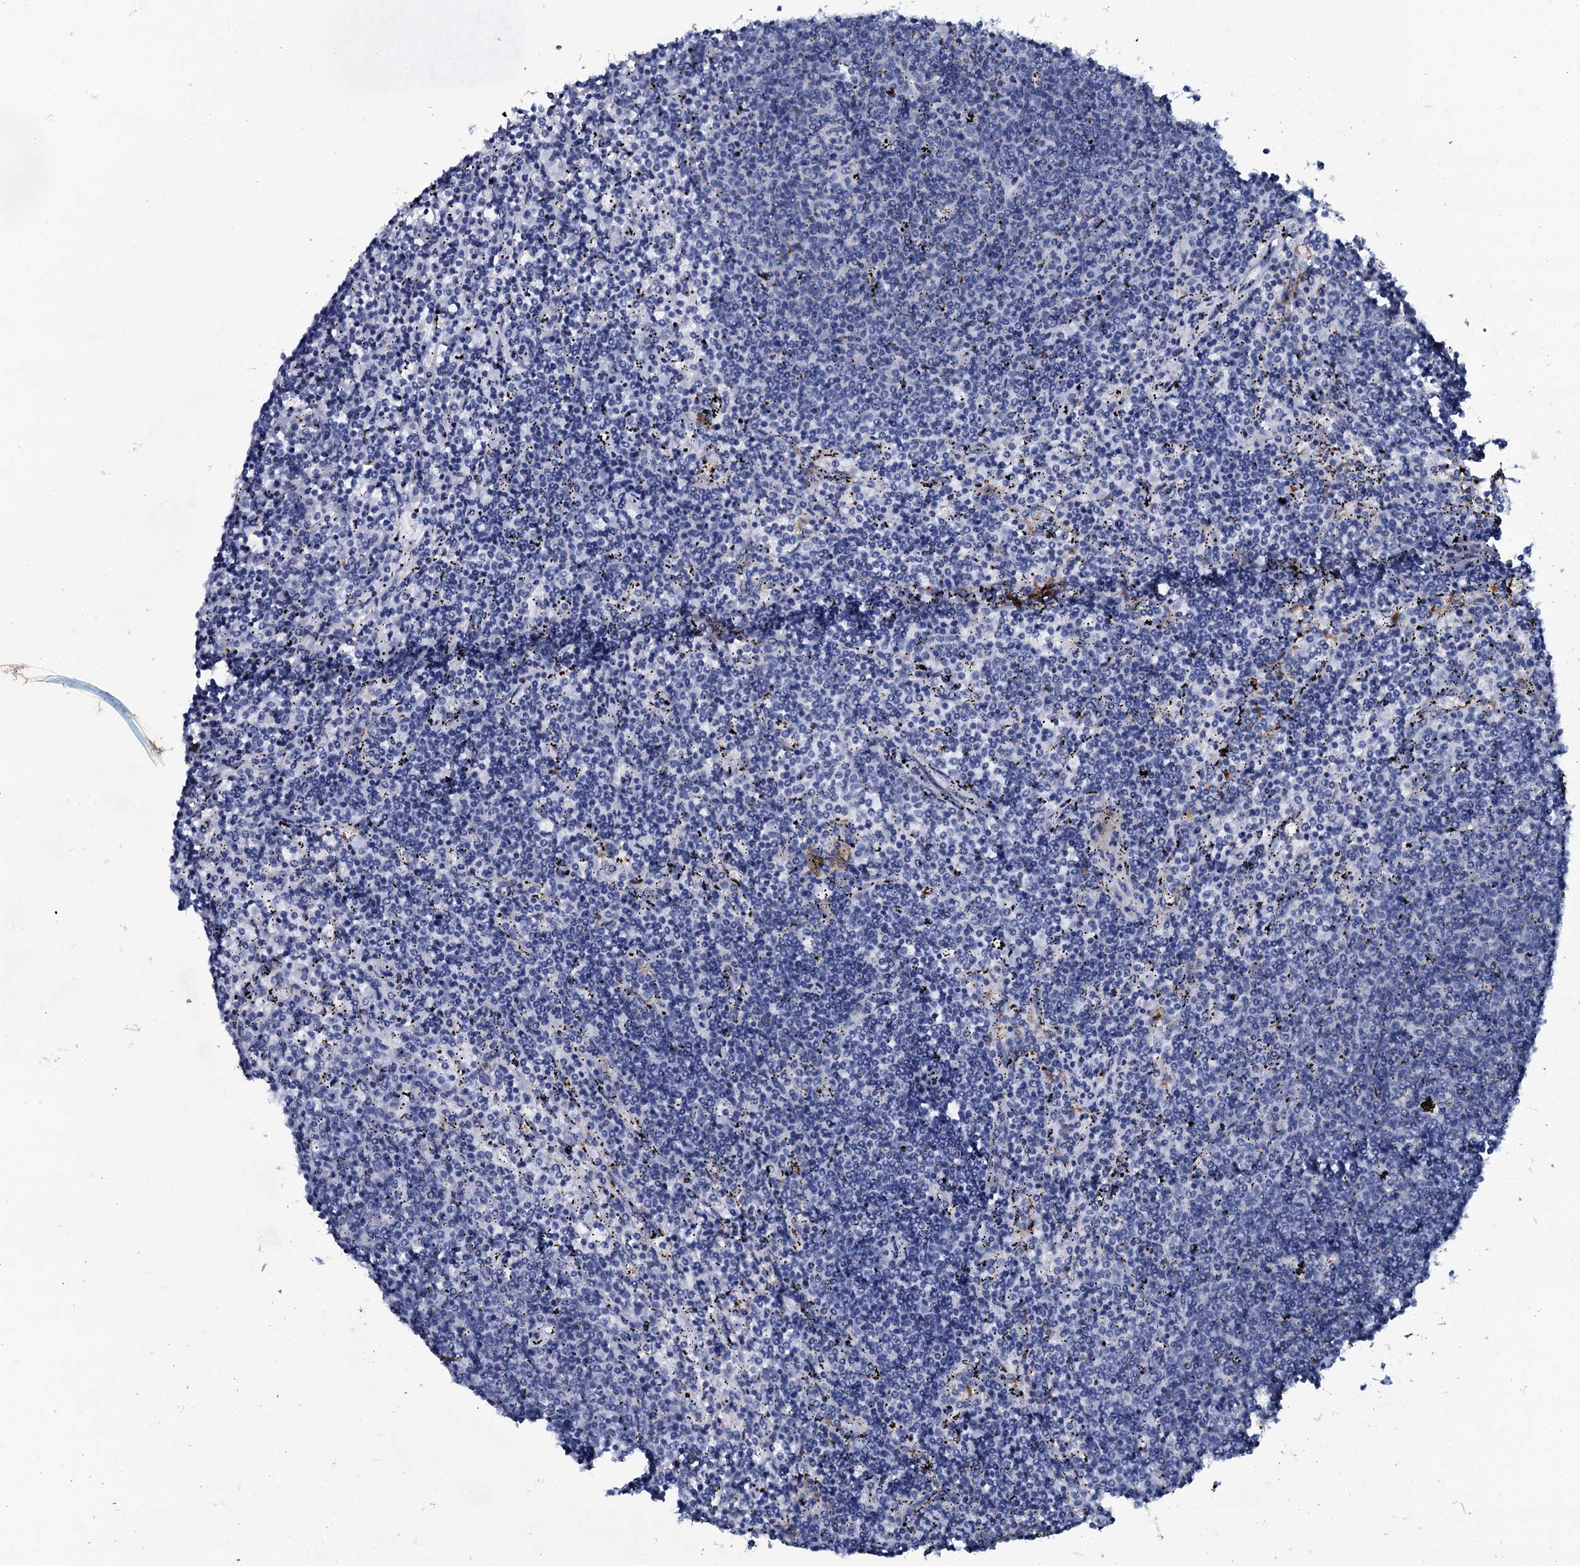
{"staining": {"intensity": "negative", "quantity": "none", "location": "none"}, "tissue": "lymphoma", "cell_type": "Tumor cells", "image_type": "cancer", "snomed": [{"axis": "morphology", "description": "Malignant lymphoma, non-Hodgkin's type, Low grade"}, {"axis": "topography", "description": "Spleen"}], "caption": "High magnification brightfield microscopy of malignant lymphoma, non-Hodgkin's type (low-grade) stained with DAB (brown) and counterstained with hematoxylin (blue): tumor cells show no significant staining.", "gene": "SLC4A7", "patient": {"sex": "female", "age": 50}}